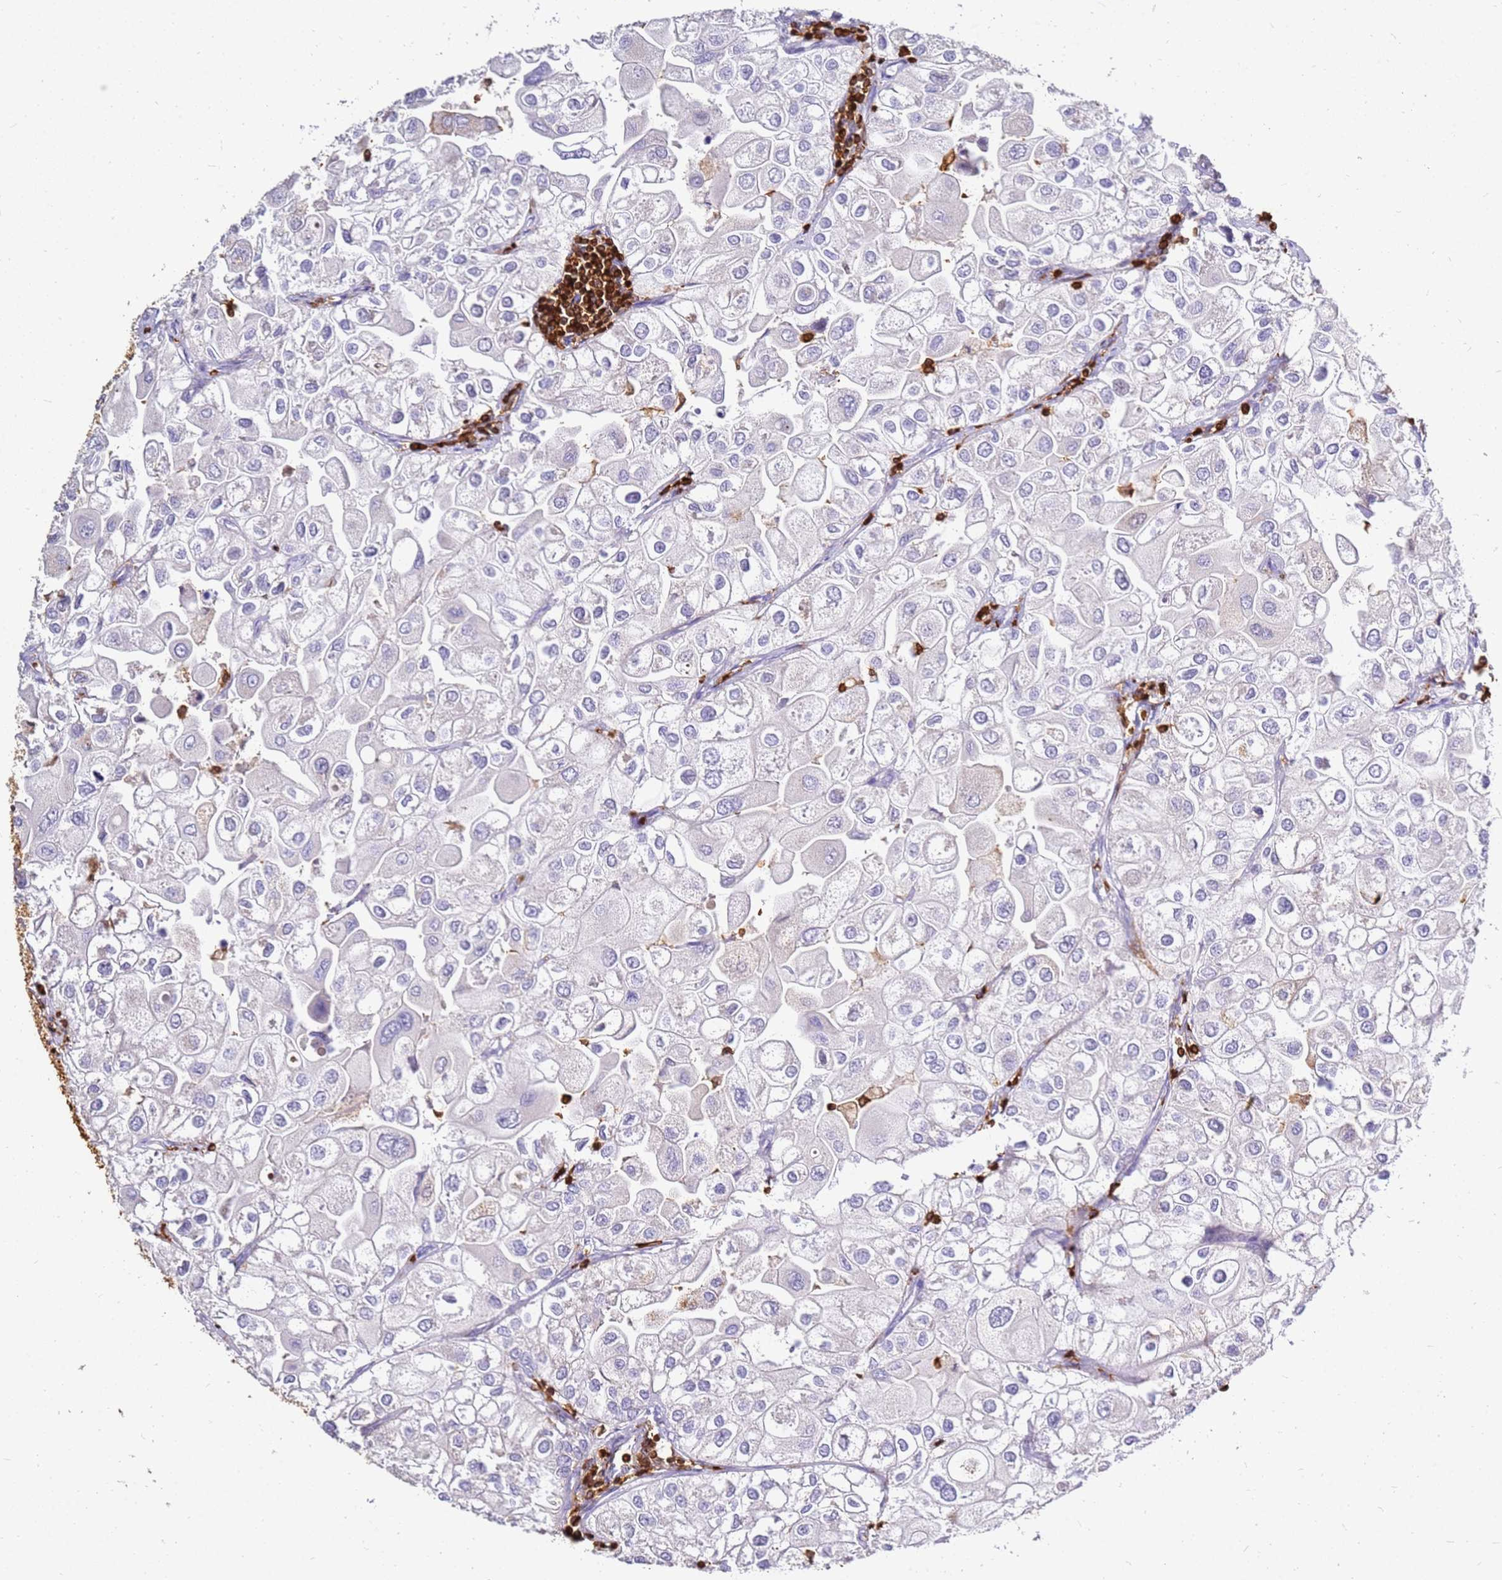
{"staining": {"intensity": "negative", "quantity": "none", "location": "none"}, "tissue": "urothelial cancer", "cell_type": "Tumor cells", "image_type": "cancer", "snomed": [{"axis": "morphology", "description": "Urothelial carcinoma, High grade"}, {"axis": "topography", "description": "Urinary bladder"}], "caption": "Human high-grade urothelial carcinoma stained for a protein using immunohistochemistry (IHC) shows no staining in tumor cells.", "gene": "CORO1A", "patient": {"sex": "male", "age": 64}}